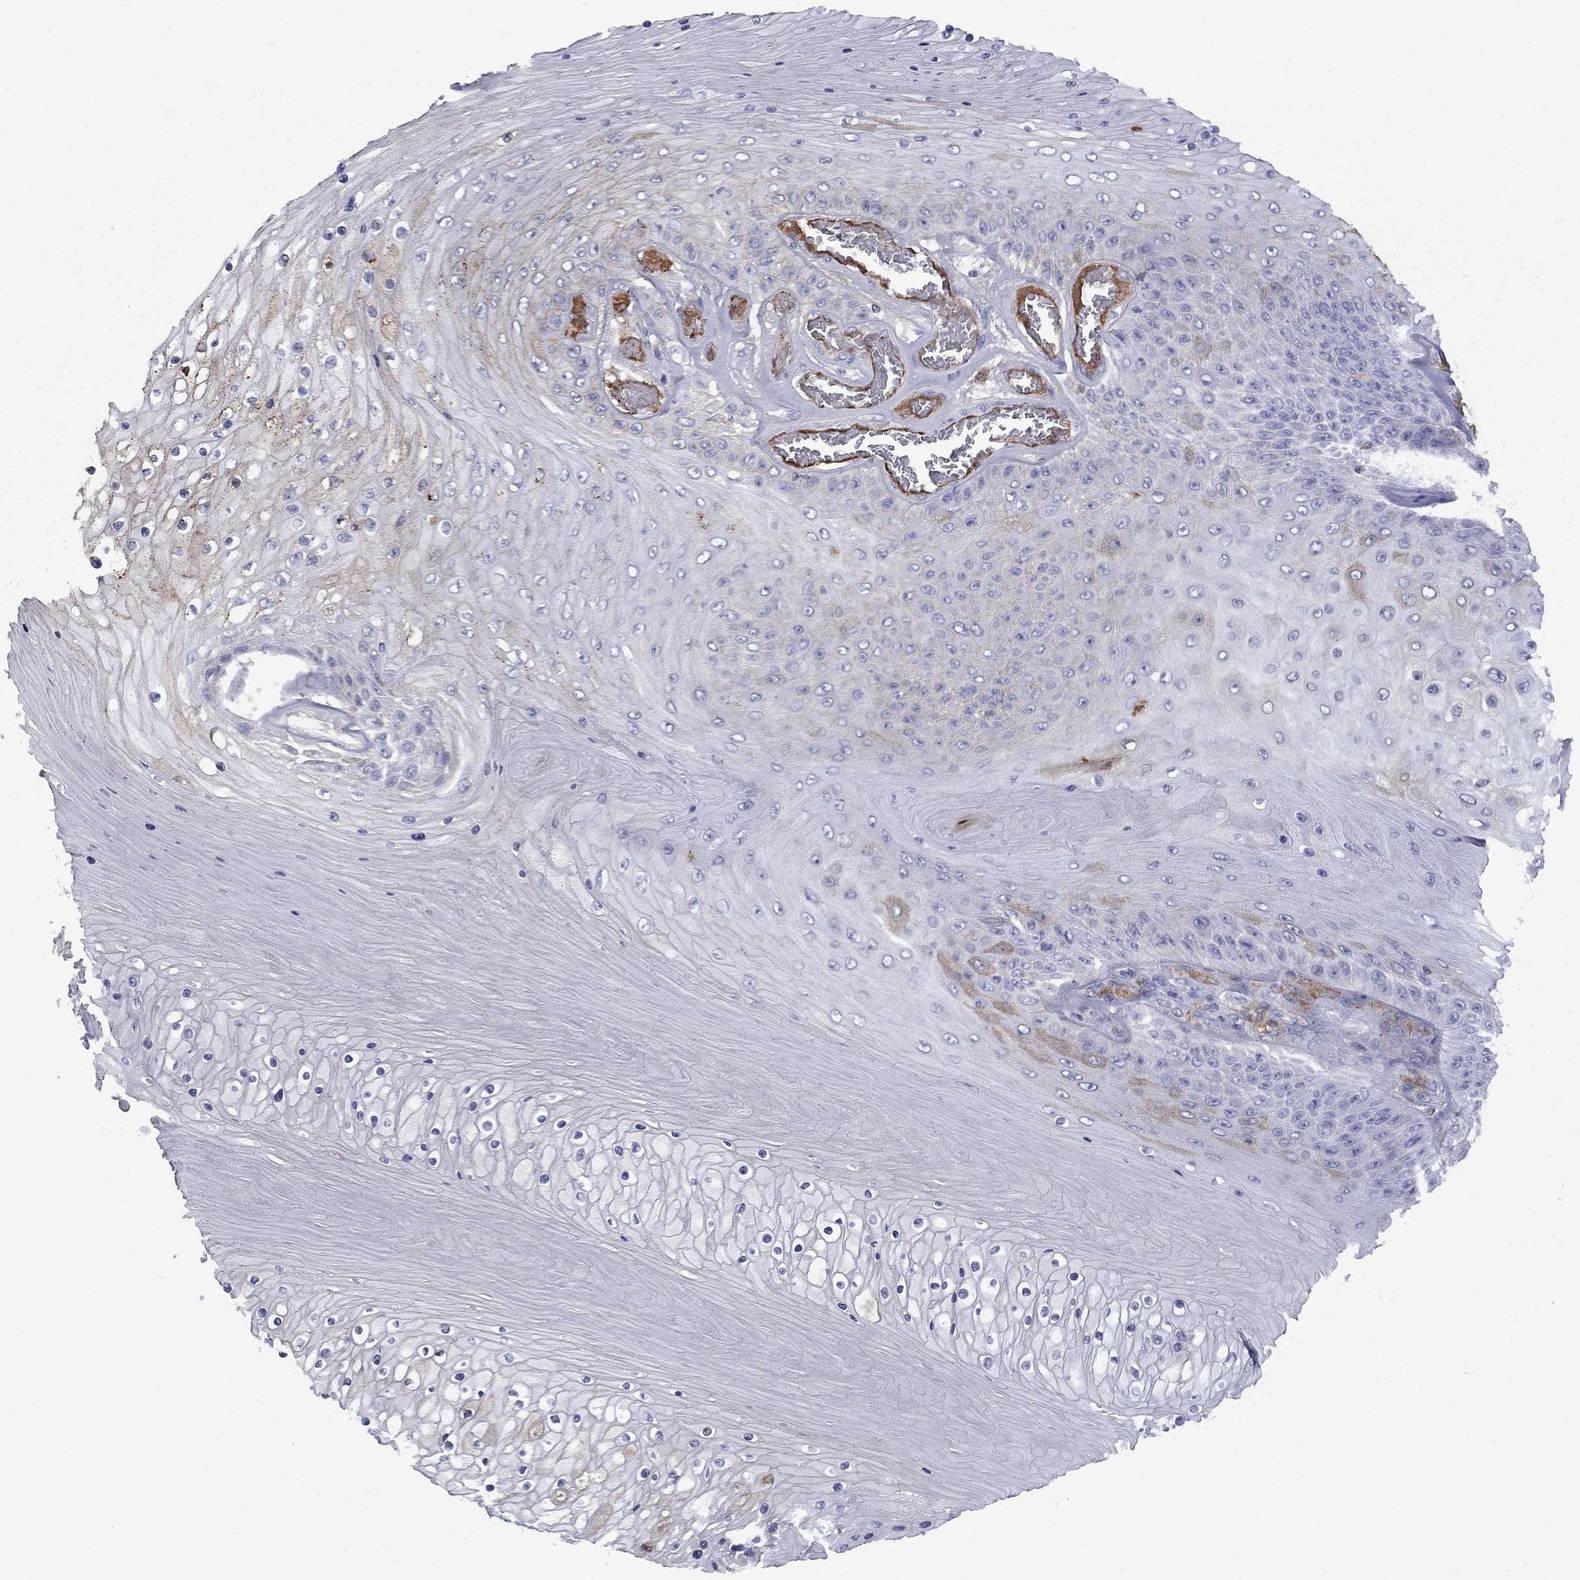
{"staining": {"intensity": "weak", "quantity": "<25%", "location": "cytoplasmic/membranous"}, "tissue": "skin cancer", "cell_type": "Tumor cells", "image_type": "cancer", "snomed": [{"axis": "morphology", "description": "Squamous cell carcinoma, NOS"}, {"axis": "topography", "description": "Skin"}], "caption": "DAB immunohistochemical staining of human skin cancer exhibits no significant expression in tumor cells. (DAB (3,3'-diaminobenzidine) IHC visualized using brightfield microscopy, high magnification).", "gene": "EPDR1", "patient": {"sex": "male", "age": 62}}